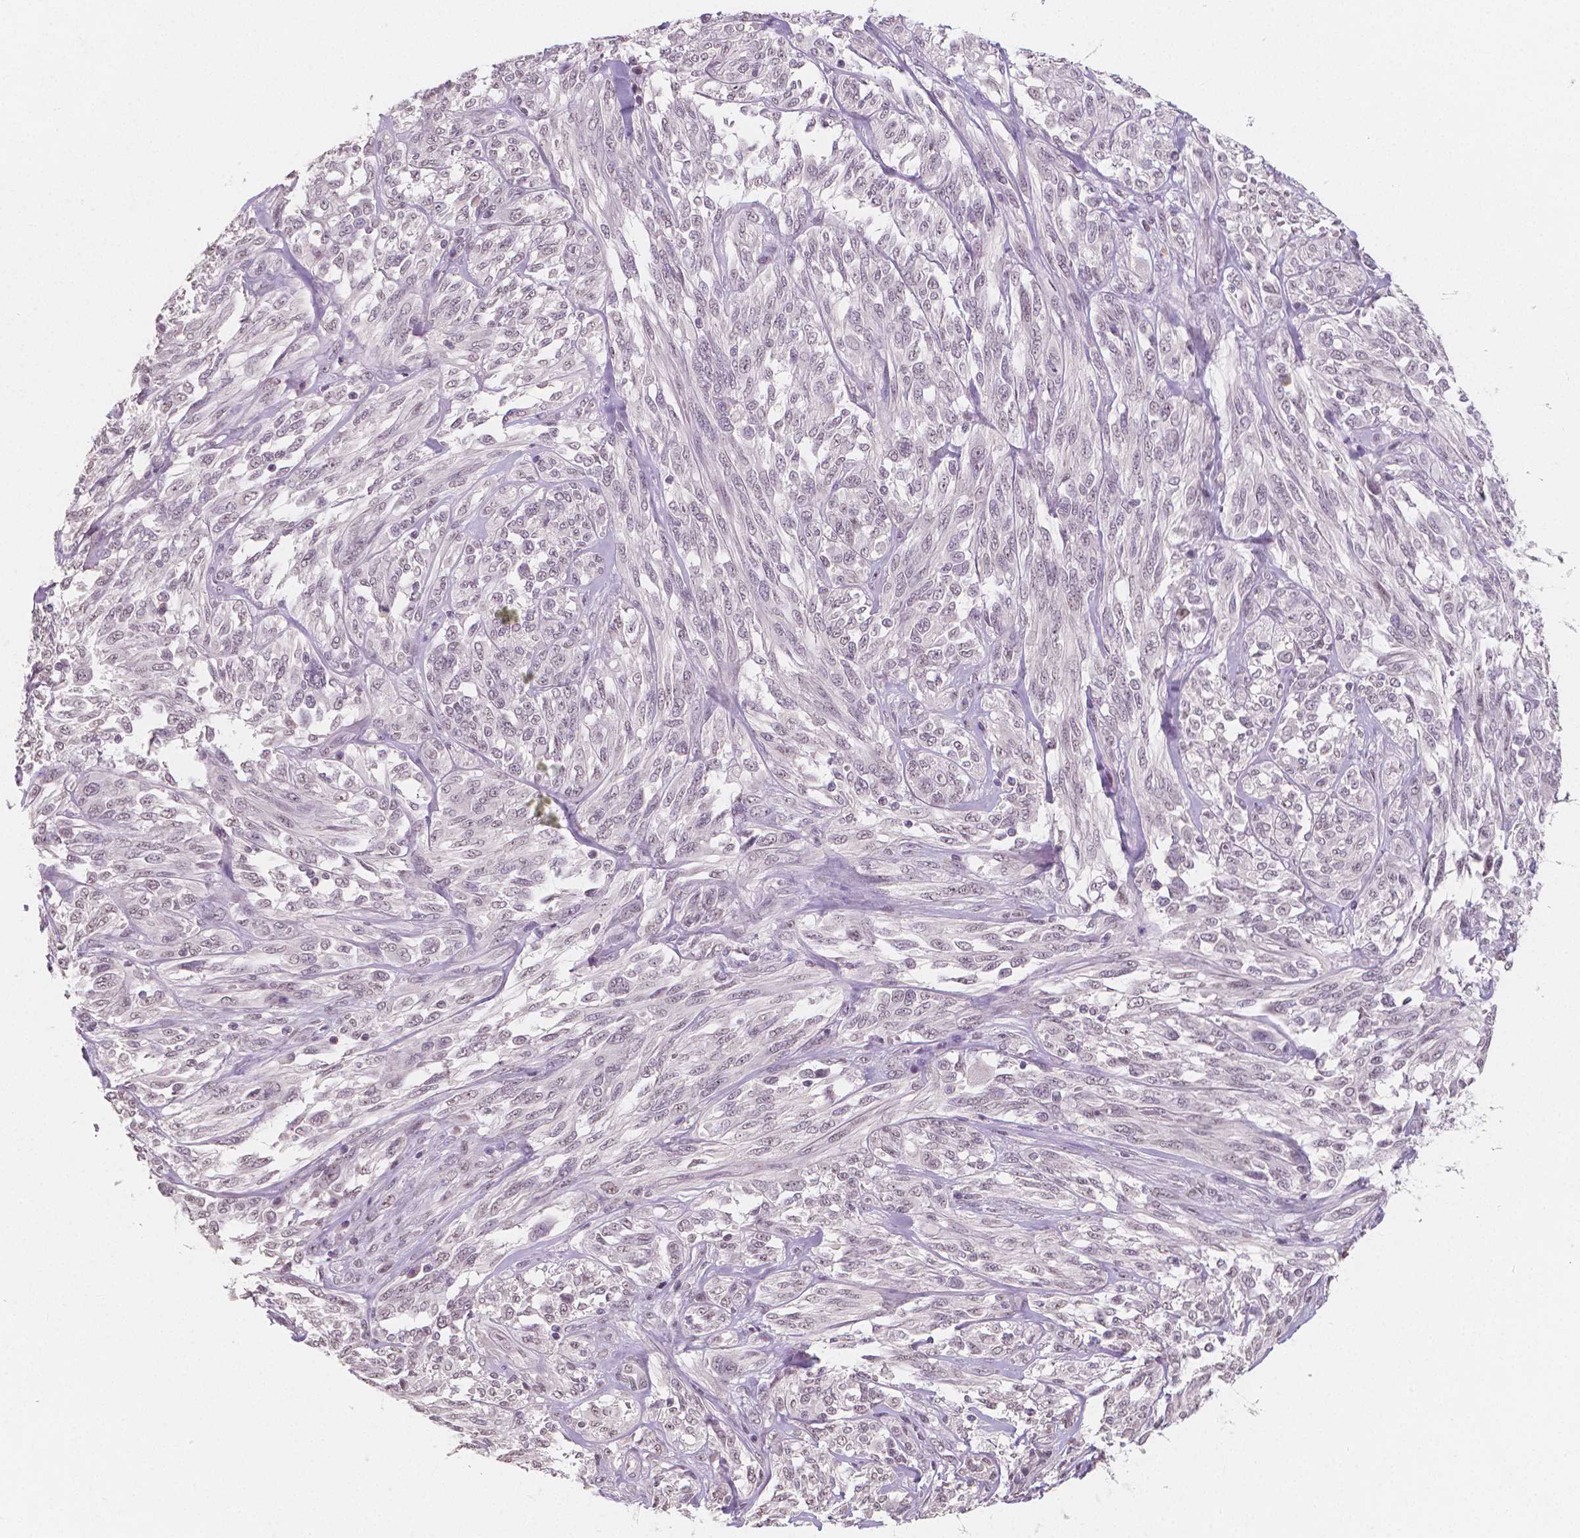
{"staining": {"intensity": "negative", "quantity": "none", "location": "none"}, "tissue": "melanoma", "cell_type": "Tumor cells", "image_type": "cancer", "snomed": [{"axis": "morphology", "description": "Malignant melanoma, NOS"}, {"axis": "topography", "description": "Skin"}], "caption": "Tumor cells are negative for brown protein staining in malignant melanoma.", "gene": "NOLC1", "patient": {"sex": "female", "age": 91}}